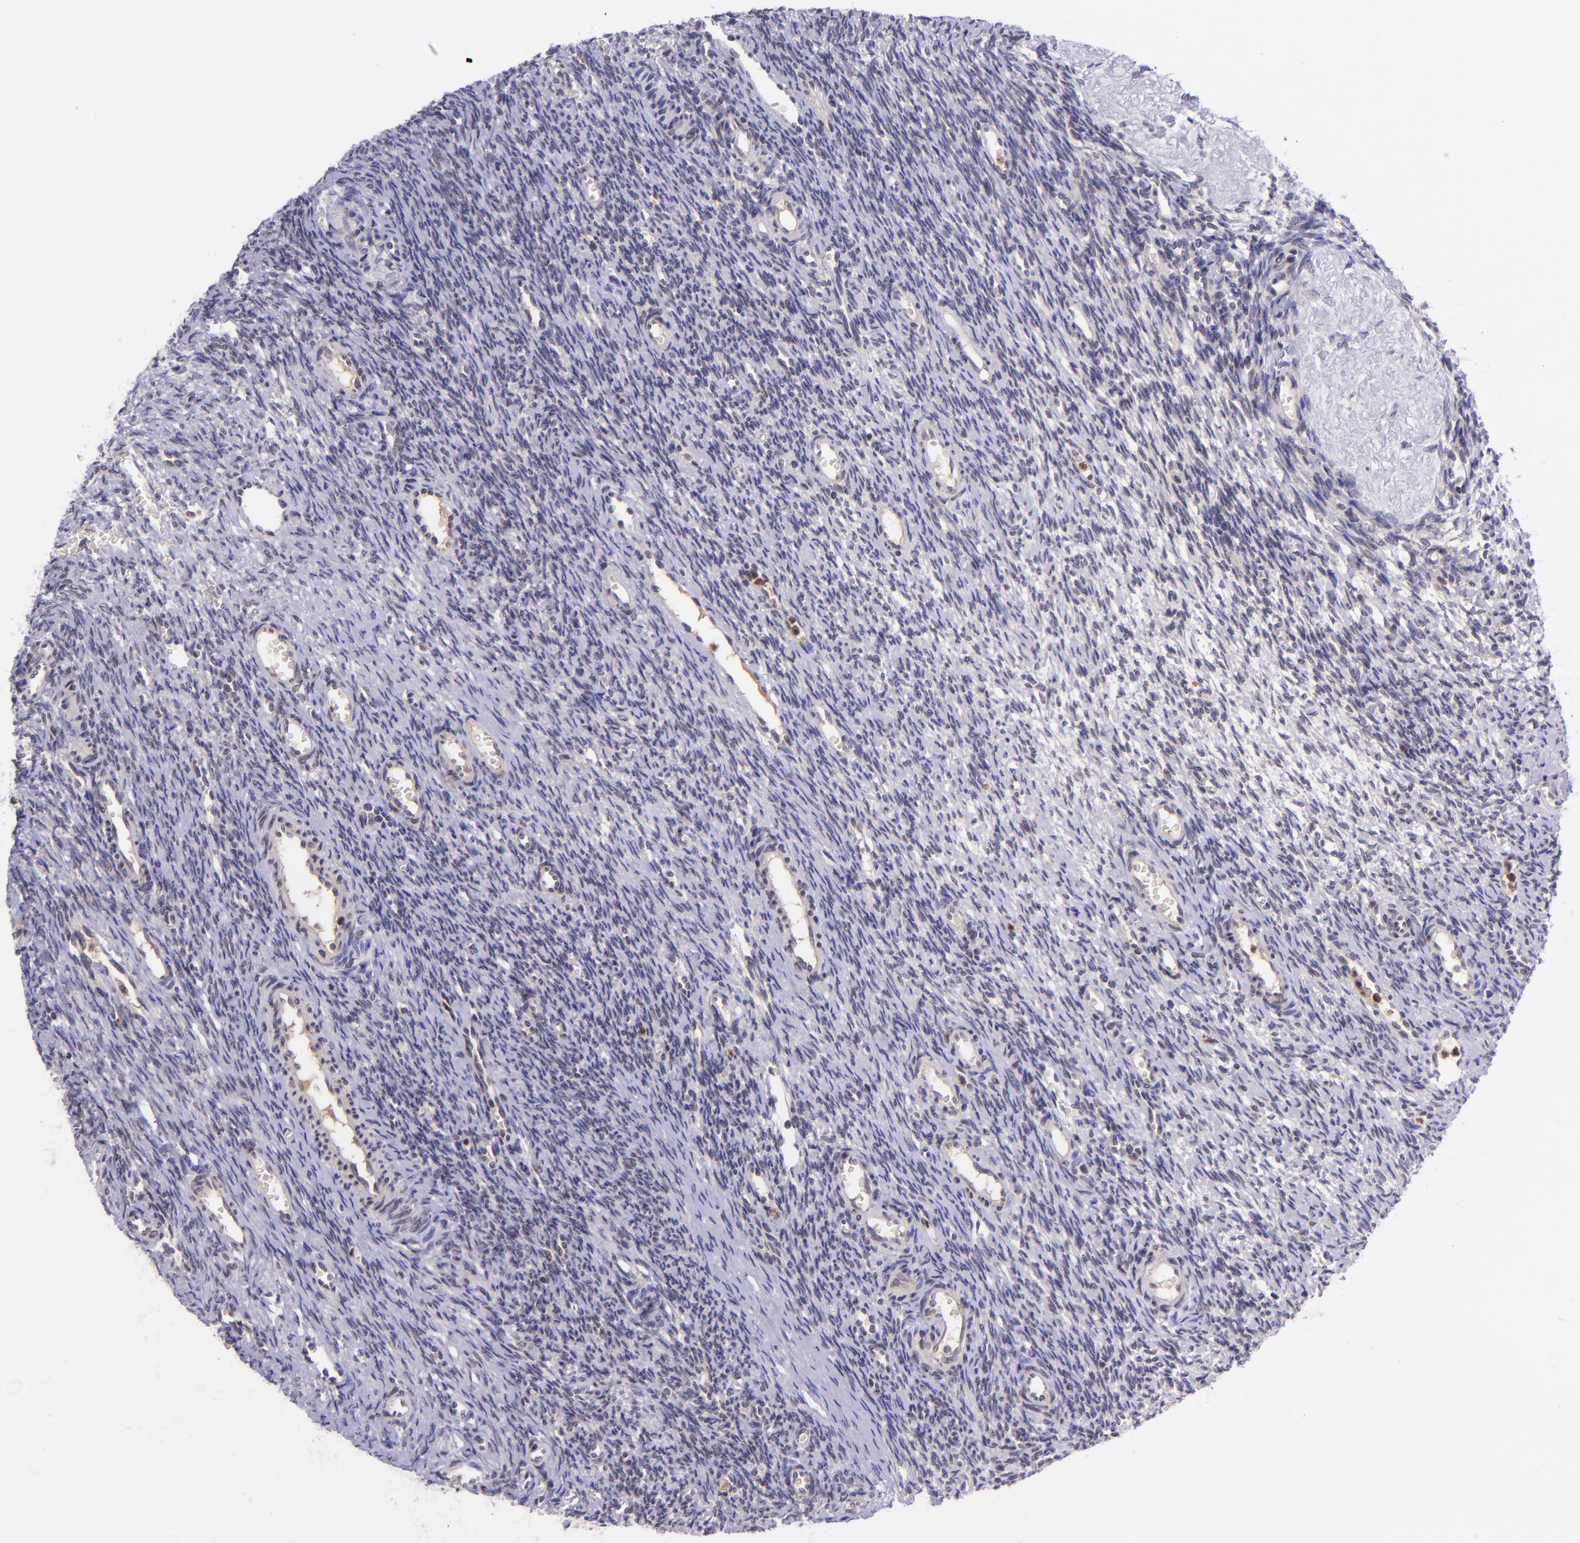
{"staining": {"intensity": "negative", "quantity": "none", "location": "none"}, "tissue": "ovary", "cell_type": "Follicle cells", "image_type": "normal", "snomed": [{"axis": "morphology", "description": "Normal tissue, NOS"}, {"axis": "topography", "description": "Ovary"}], "caption": "This is a histopathology image of IHC staining of normal ovary, which shows no expression in follicle cells.", "gene": "SELL", "patient": {"sex": "female", "age": 39}}